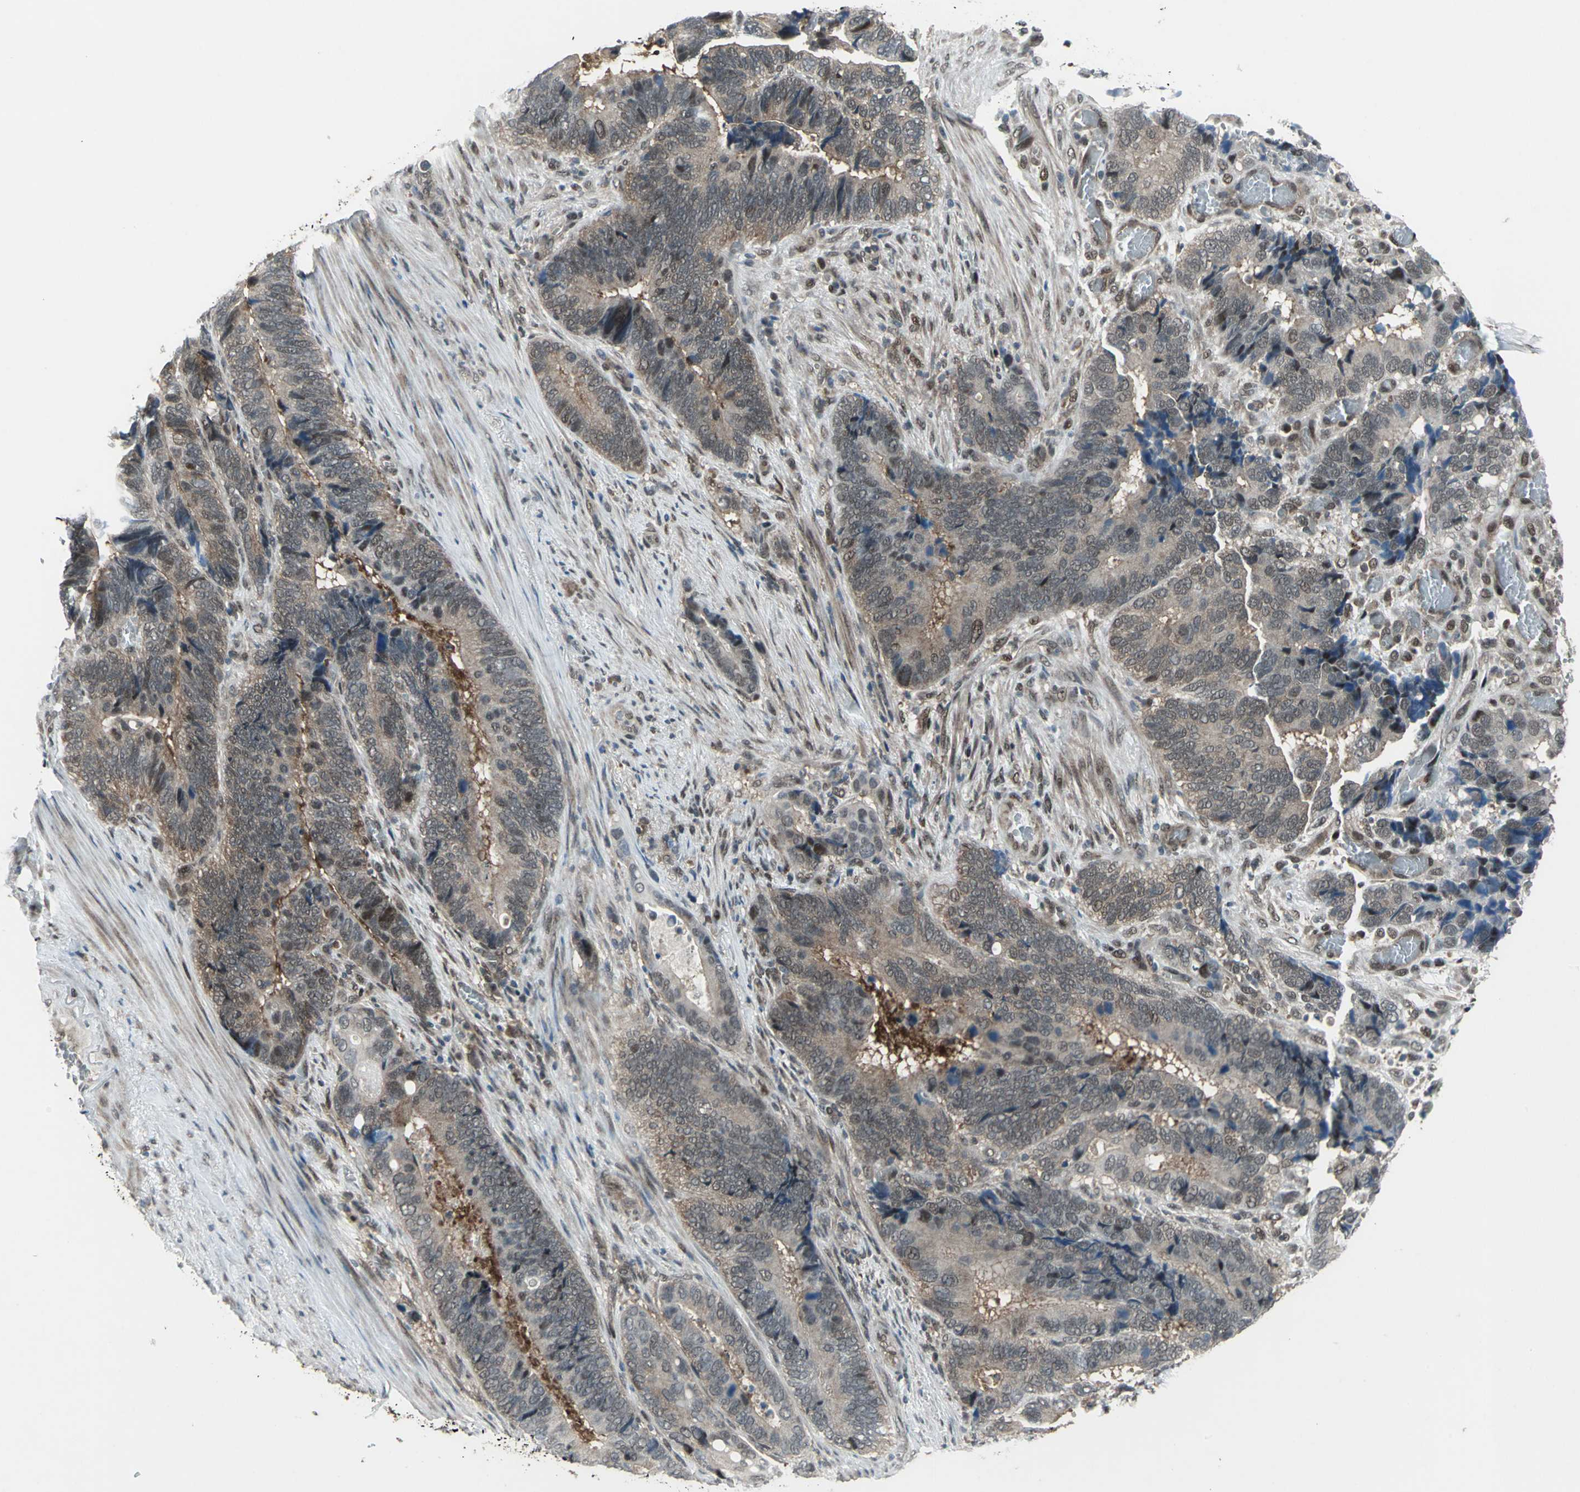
{"staining": {"intensity": "weak", "quantity": "25%-75%", "location": "cytoplasmic/membranous,nuclear"}, "tissue": "colorectal cancer", "cell_type": "Tumor cells", "image_type": "cancer", "snomed": [{"axis": "morphology", "description": "Adenocarcinoma, NOS"}, {"axis": "topography", "description": "Colon"}], "caption": "Protein staining by IHC displays weak cytoplasmic/membranous and nuclear expression in about 25%-75% of tumor cells in adenocarcinoma (colorectal). The staining was performed using DAB (3,3'-diaminobenzidine) to visualize the protein expression in brown, while the nuclei were stained in blue with hematoxylin (Magnification: 20x).", "gene": "COPS5", "patient": {"sex": "male", "age": 72}}